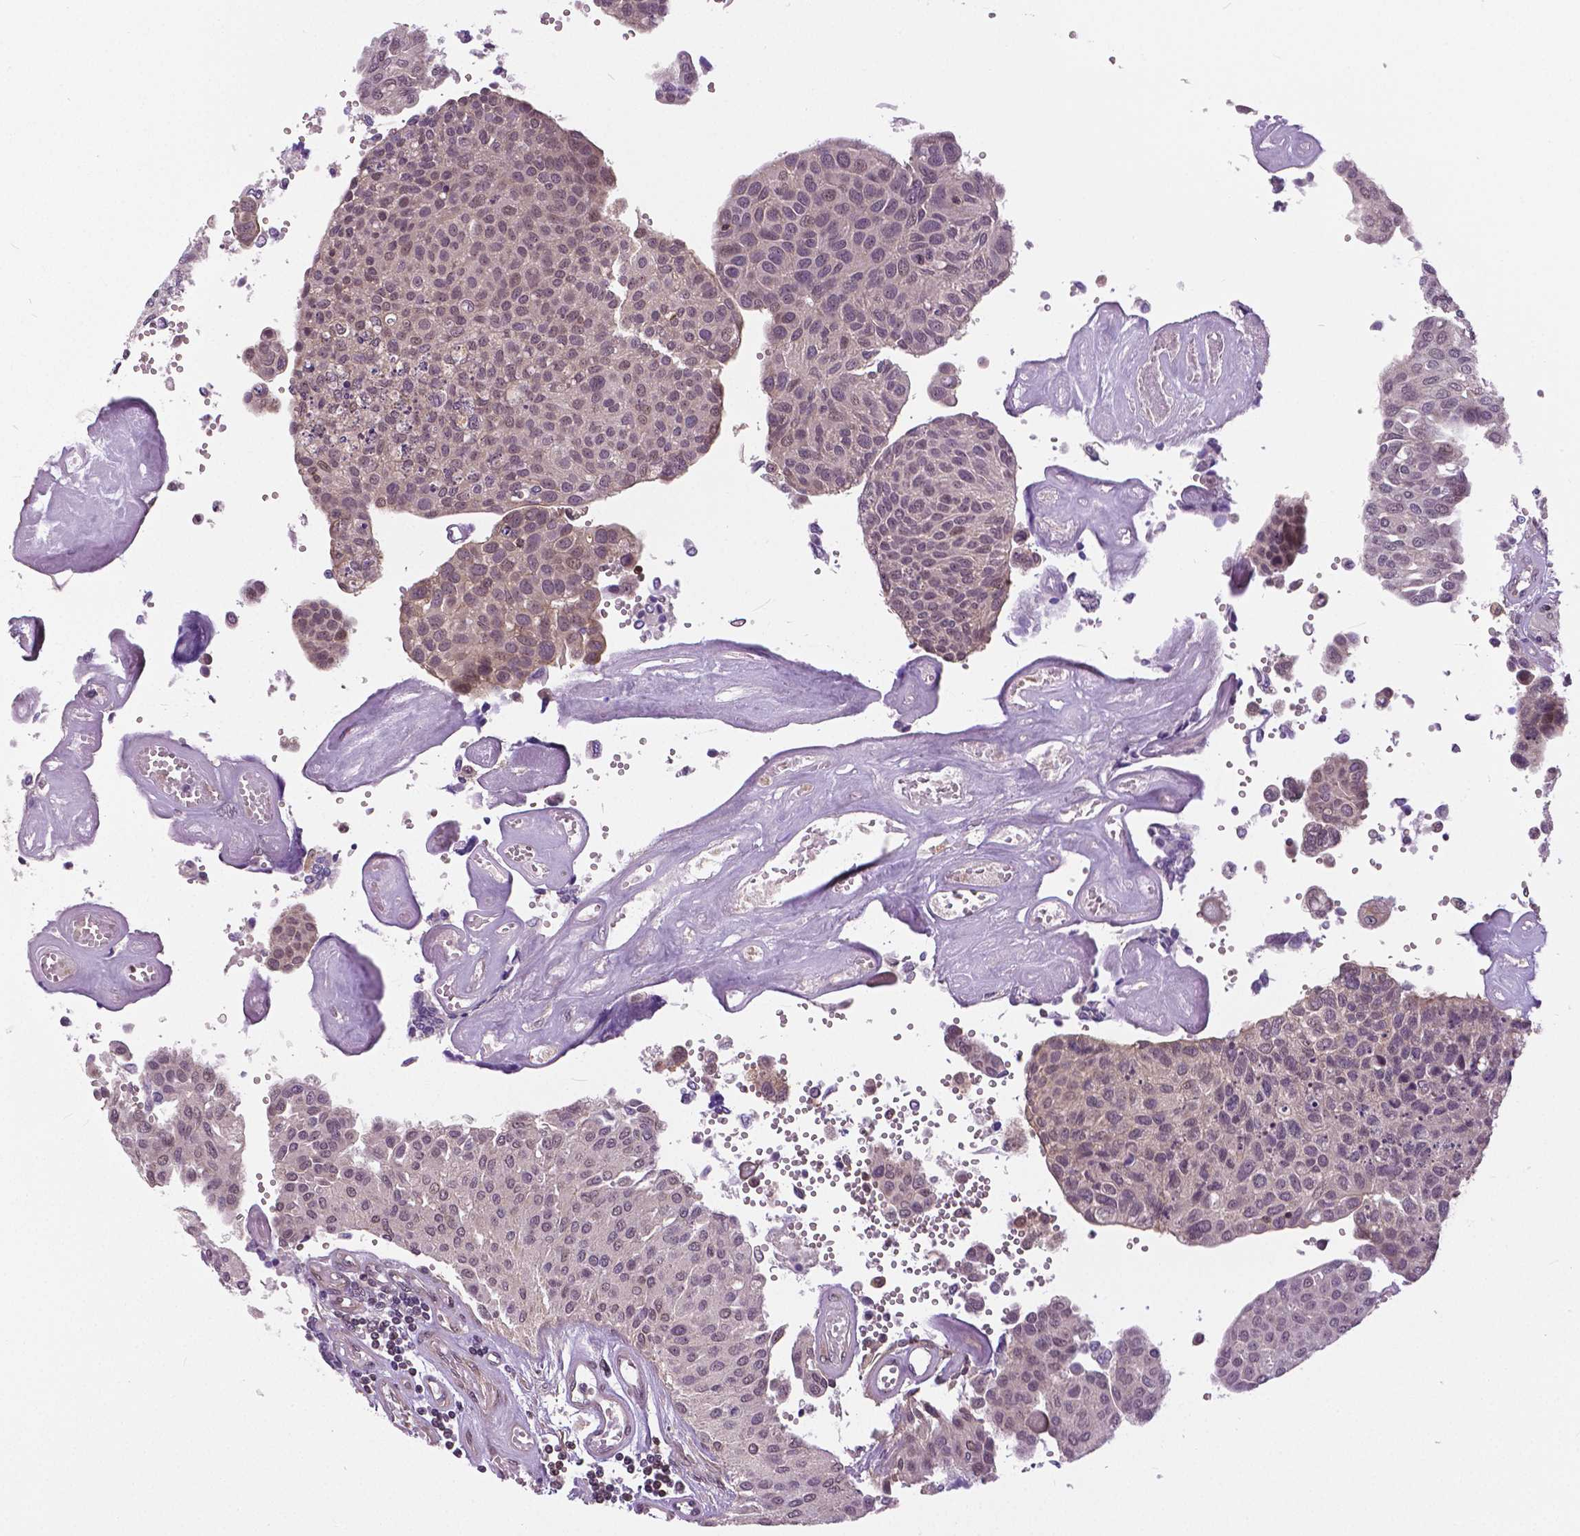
{"staining": {"intensity": "weak", "quantity": "<25%", "location": "cytoplasmic/membranous,nuclear"}, "tissue": "urothelial cancer", "cell_type": "Tumor cells", "image_type": "cancer", "snomed": [{"axis": "morphology", "description": "Urothelial carcinoma, NOS"}, {"axis": "topography", "description": "Urinary bladder"}], "caption": "An immunohistochemistry histopathology image of urothelial cancer is shown. There is no staining in tumor cells of urothelial cancer.", "gene": "ANXA13", "patient": {"sex": "male", "age": 55}}